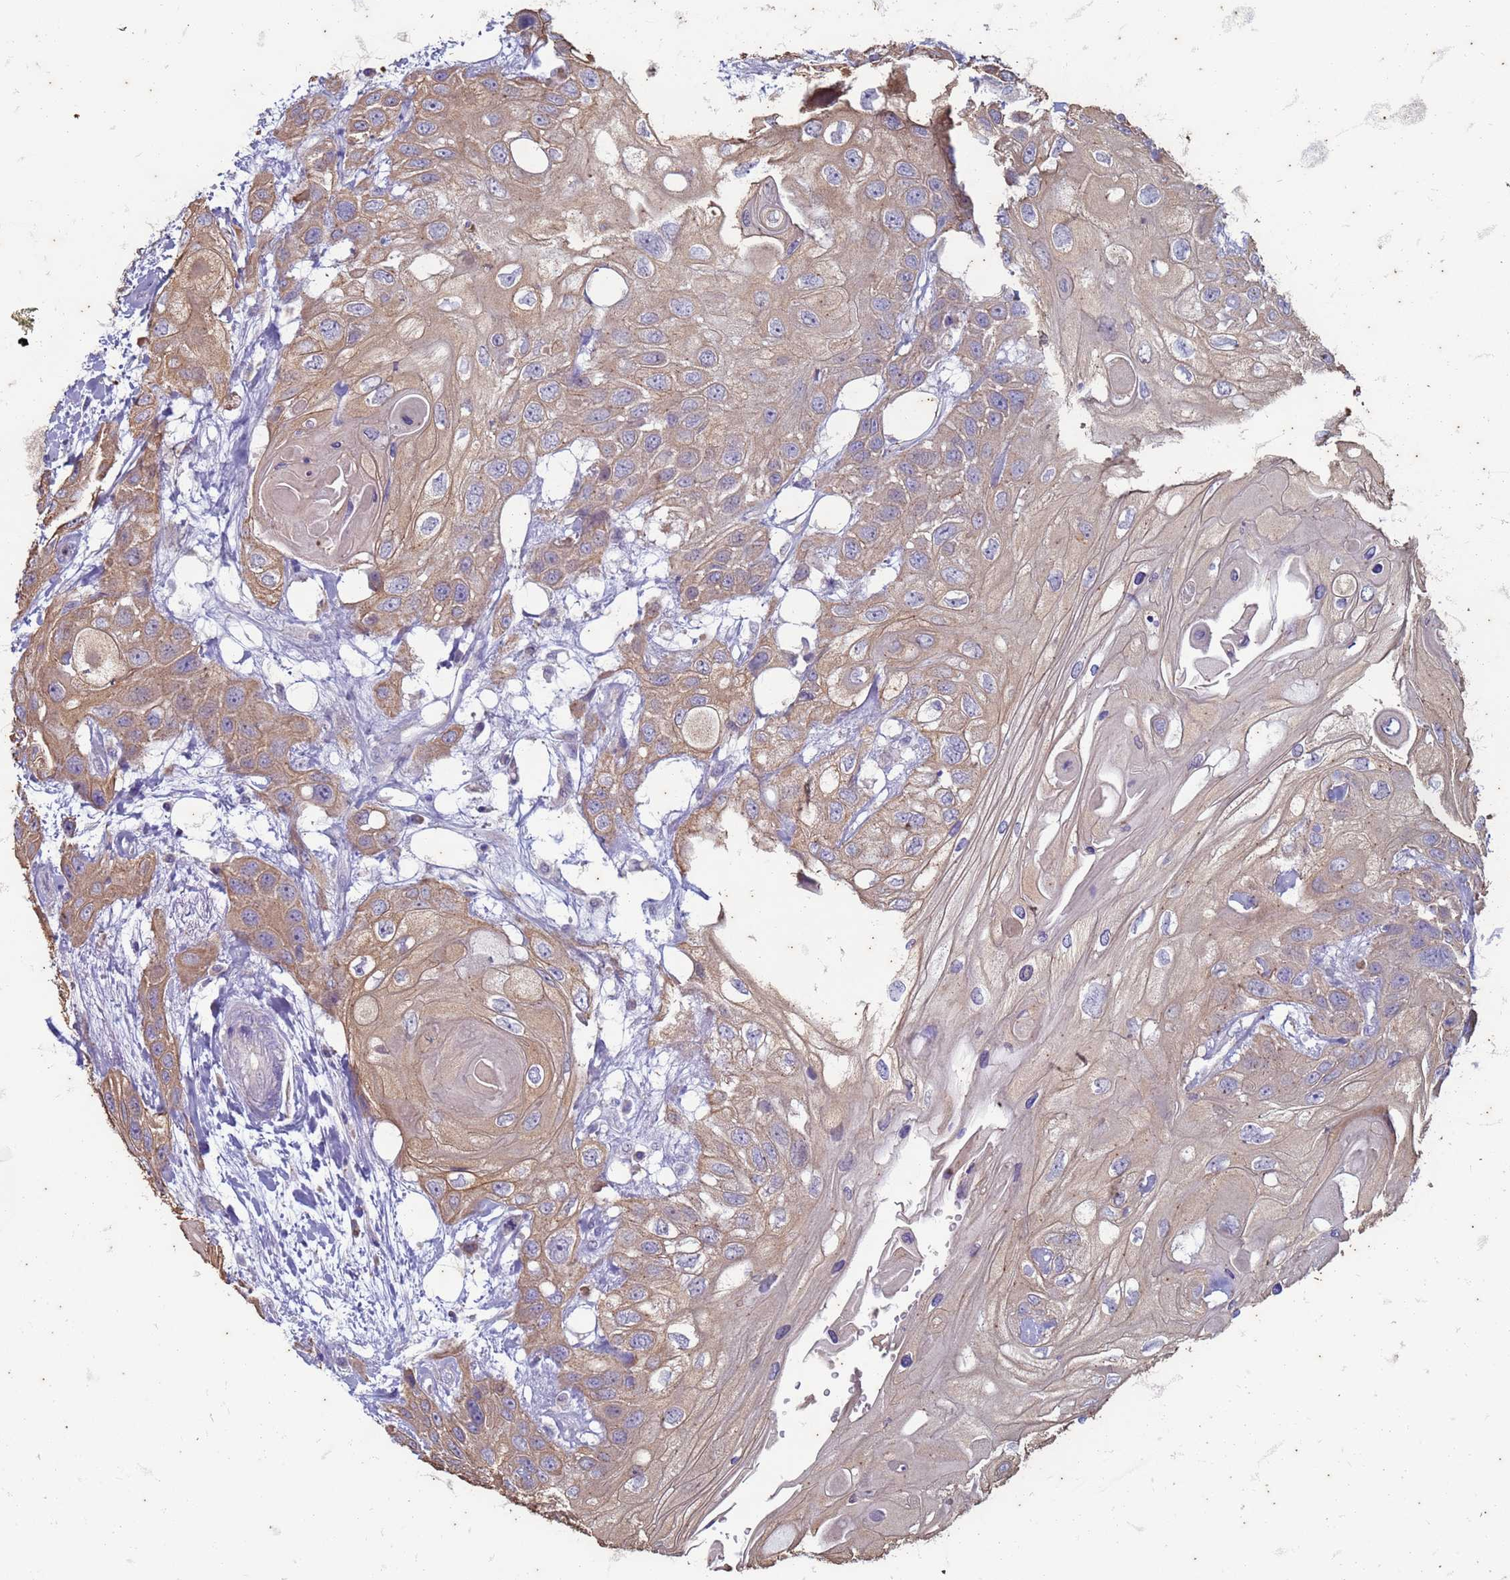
{"staining": {"intensity": "moderate", "quantity": "25%-75%", "location": "cytoplasmic/membranous"}, "tissue": "head and neck cancer", "cell_type": "Tumor cells", "image_type": "cancer", "snomed": [{"axis": "morphology", "description": "Squamous cell carcinoma, NOS"}, {"axis": "topography", "description": "Head-Neck"}], "caption": "Protein analysis of squamous cell carcinoma (head and neck) tissue exhibits moderate cytoplasmic/membranous staining in approximately 25%-75% of tumor cells.", "gene": "SUCO", "patient": {"sex": "female", "age": 43}}